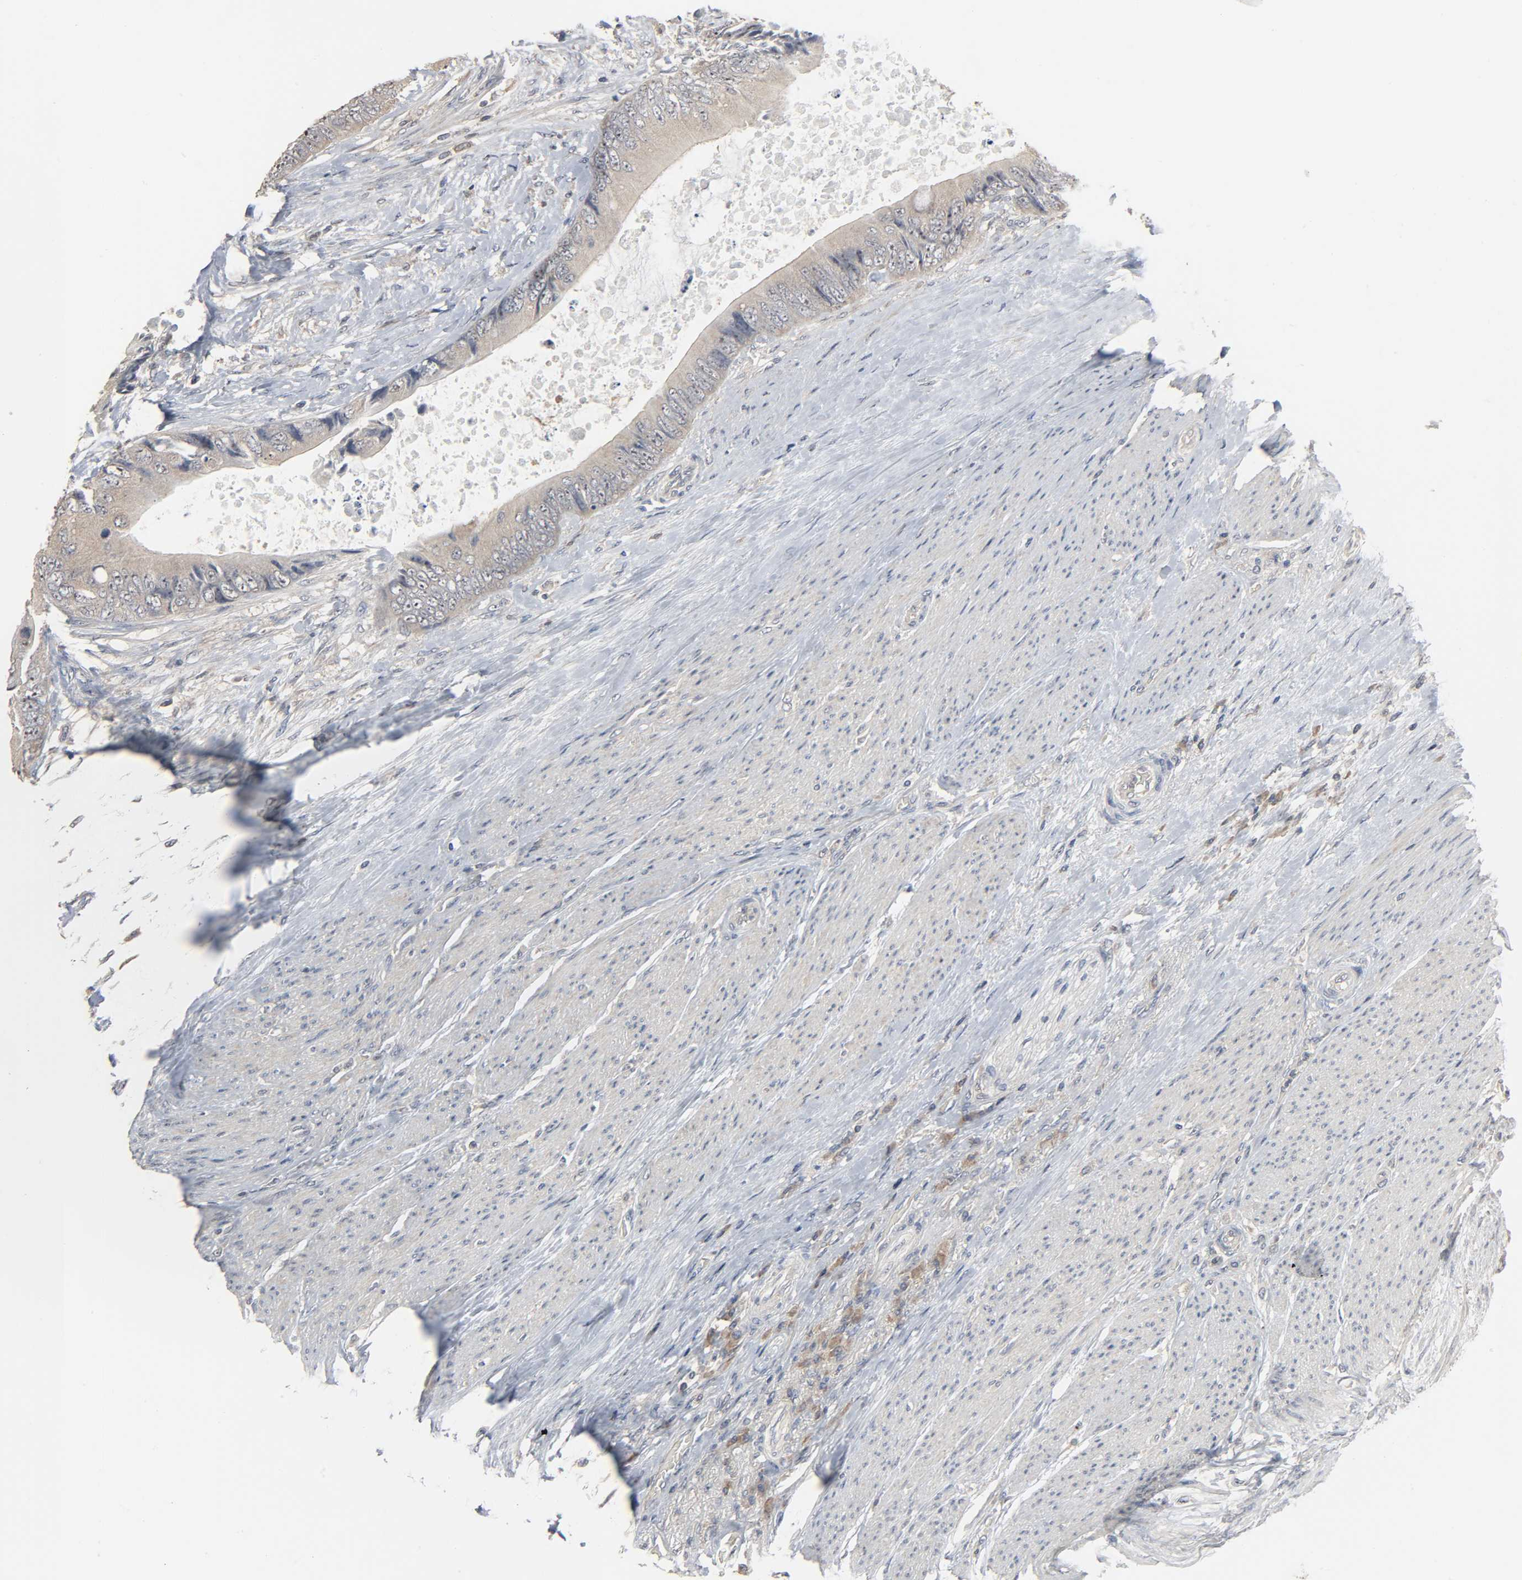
{"staining": {"intensity": "moderate", "quantity": ">75%", "location": "cytoplasmic/membranous"}, "tissue": "colorectal cancer", "cell_type": "Tumor cells", "image_type": "cancer", "snomed": [{"axis": "morphology", "description": "Adenocarcinoma, NOS"}, {"axis": "topography", "description": "Rectum"}], "caption": "A brown stain highlights moderate cytoplasmic/membranous positivity of a protein in adenocarcinoma (colorectal) tumor cells. (brown staining indicates protein expression, while blue staining denotes nuclei).", "gene": "PLEKHA2", "patient": {"sex": "female", "age": 77}}